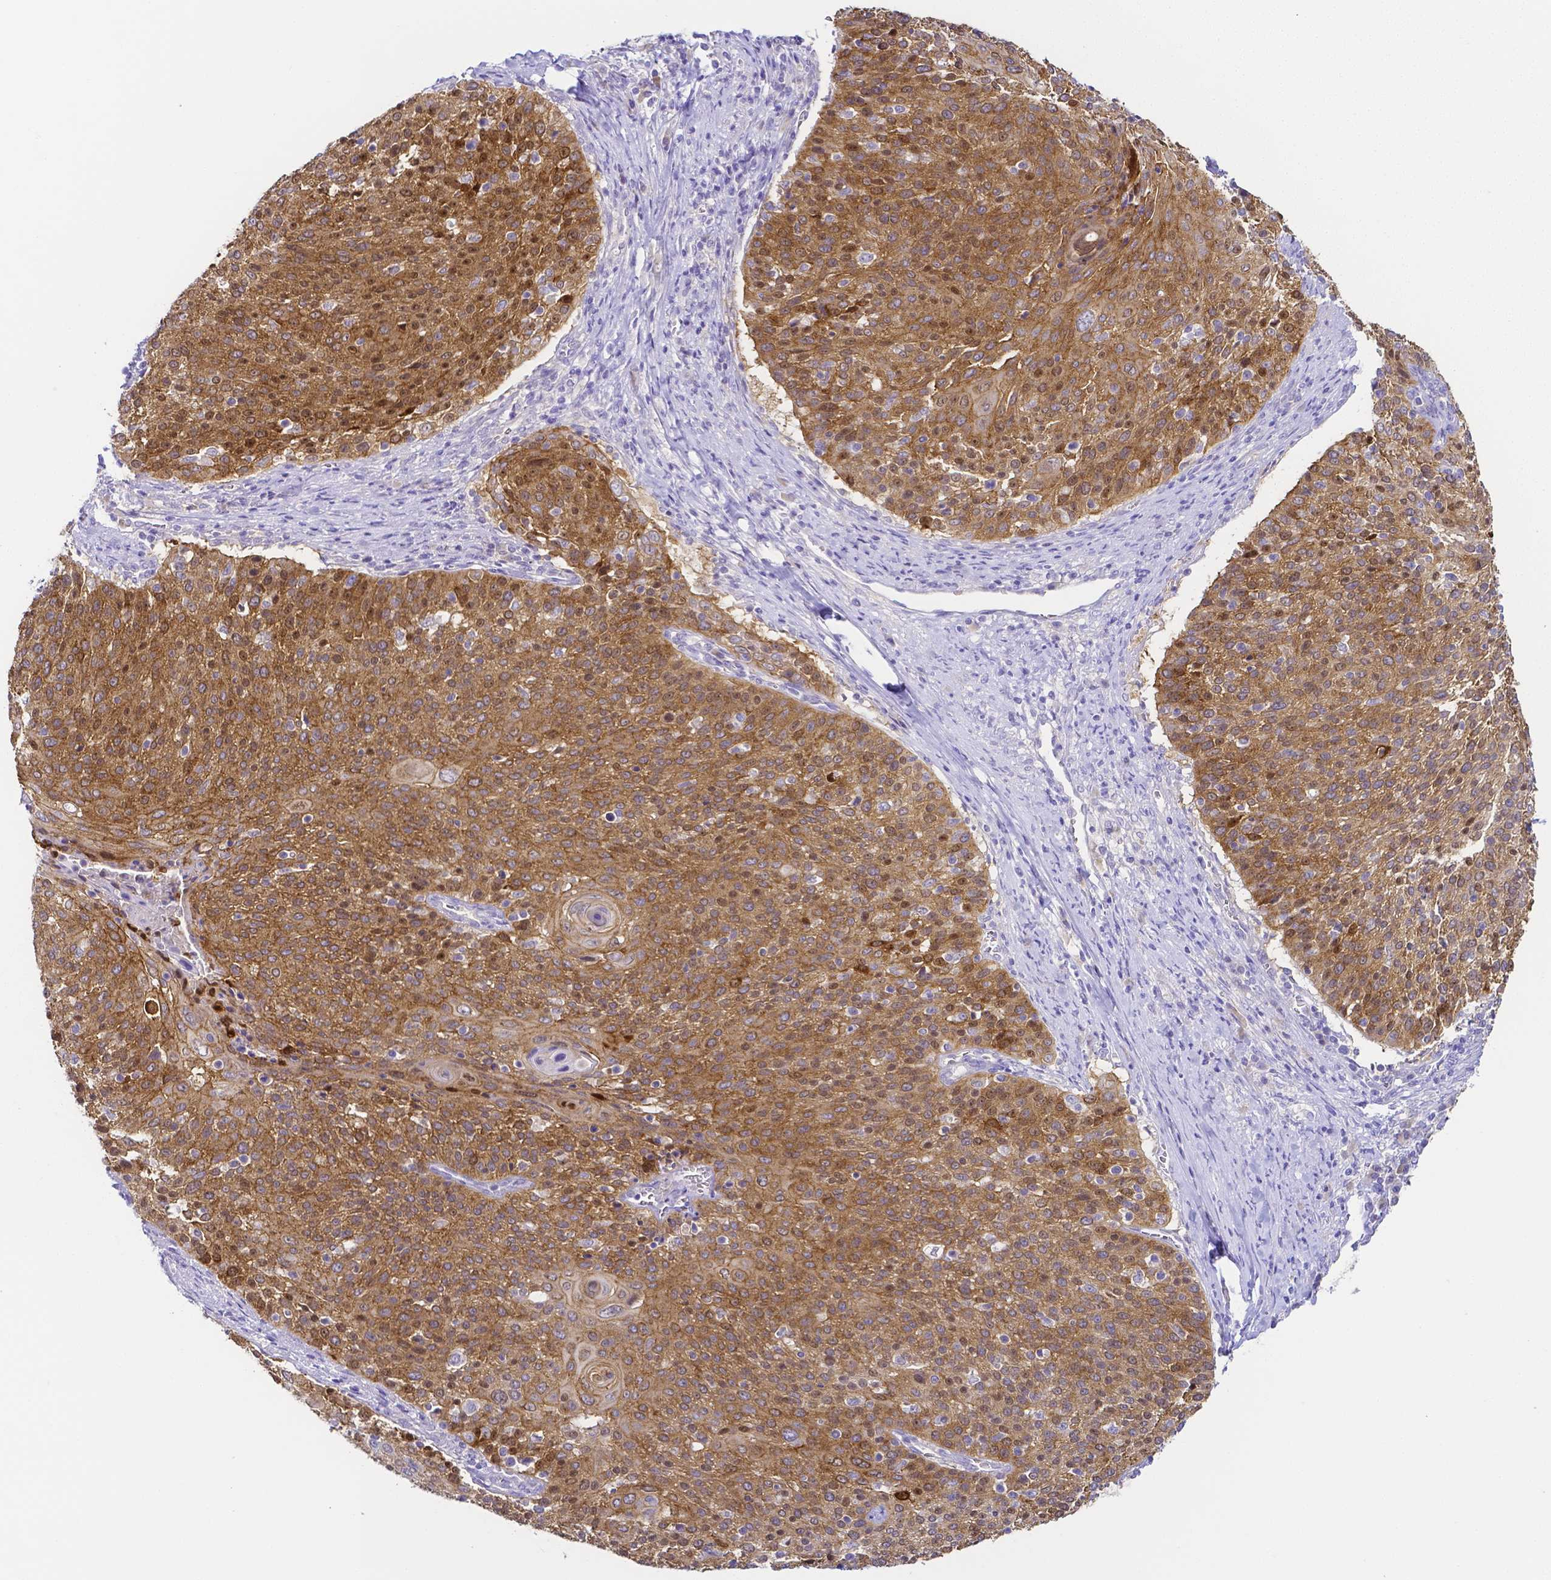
{"staining": {"intensity": "moderate", "quantity": ">75%", "location": "cytoplasmic/membranous"}, "tissue": "cervical cancer", "cell_type": "Tumor cells", "image_type": "cancer", "snomed": [{"axis": "morphology", "description": "Squamous cell carcinoma, NOS"}, {"axis": "topography", "description": "Cervix"}], "caption": "Immunohistochemical staining of human cervical cancer shows moderate cytoplasmic/membranous protein expression in about >75% of tumor cells.", "gene": "PKP3", "patient": {"sex": "female", "age": 31}}